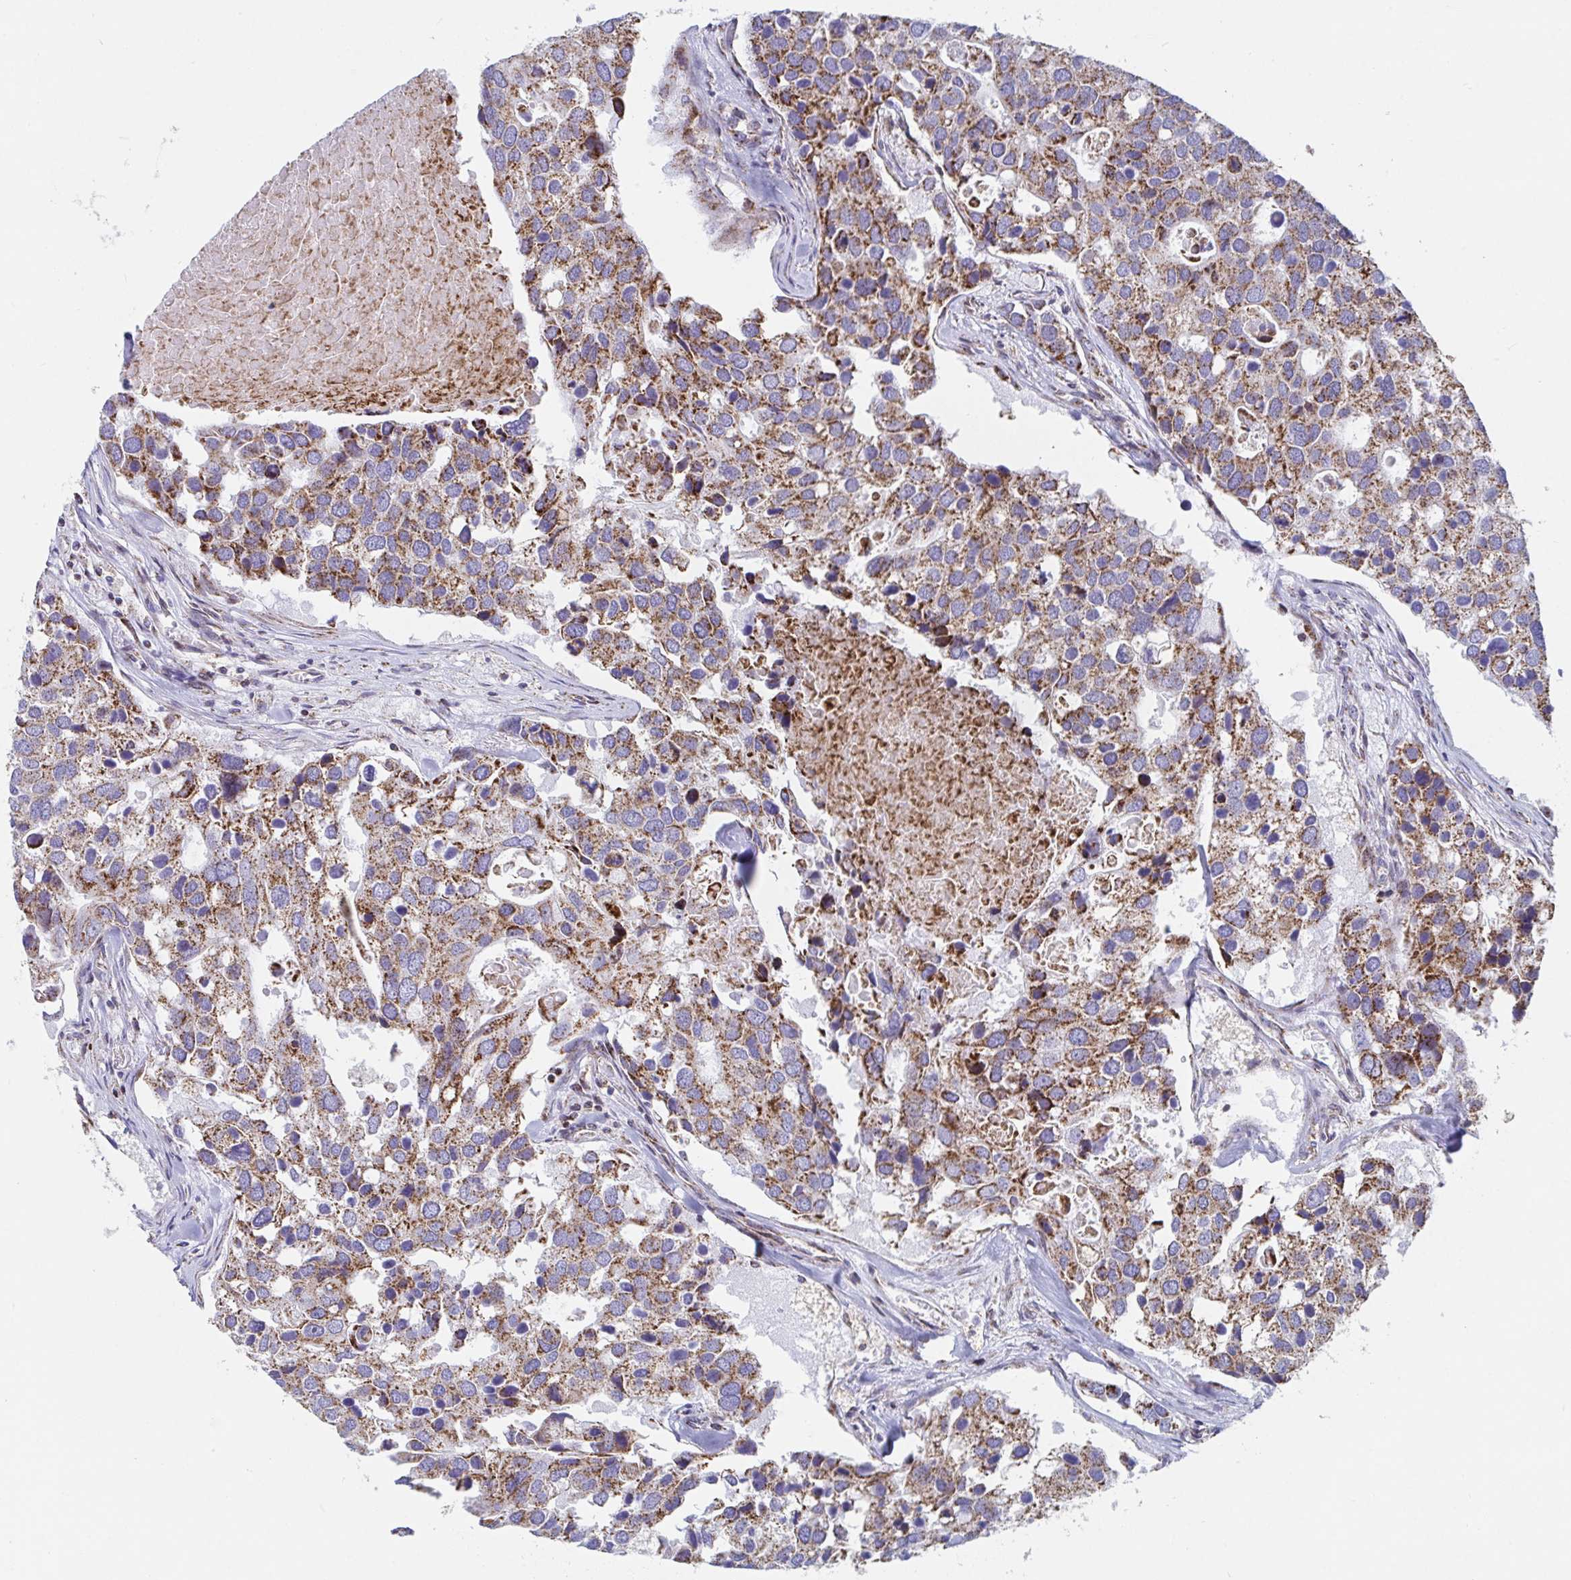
{"staining": {"intensity": "moderate", "quantity": ">75%", "location": "cytoplasmic/membranous"}, "tissue": "breast cancer", "cell_type": "Tumor cells", "image_type": "cancer", "snomed": [{"axis": "morphology", "description": "Duct carcinoma"}, {"axis": "topography", "description": "Breast"}], "caption": "Moderate cytoplasmic/membranous staining is seen in approximately >75% of tumor cells in breast intraductal carcinoma.", "gene": "ATP5MJ", "patient": {"sex": "female", "age": 83}}